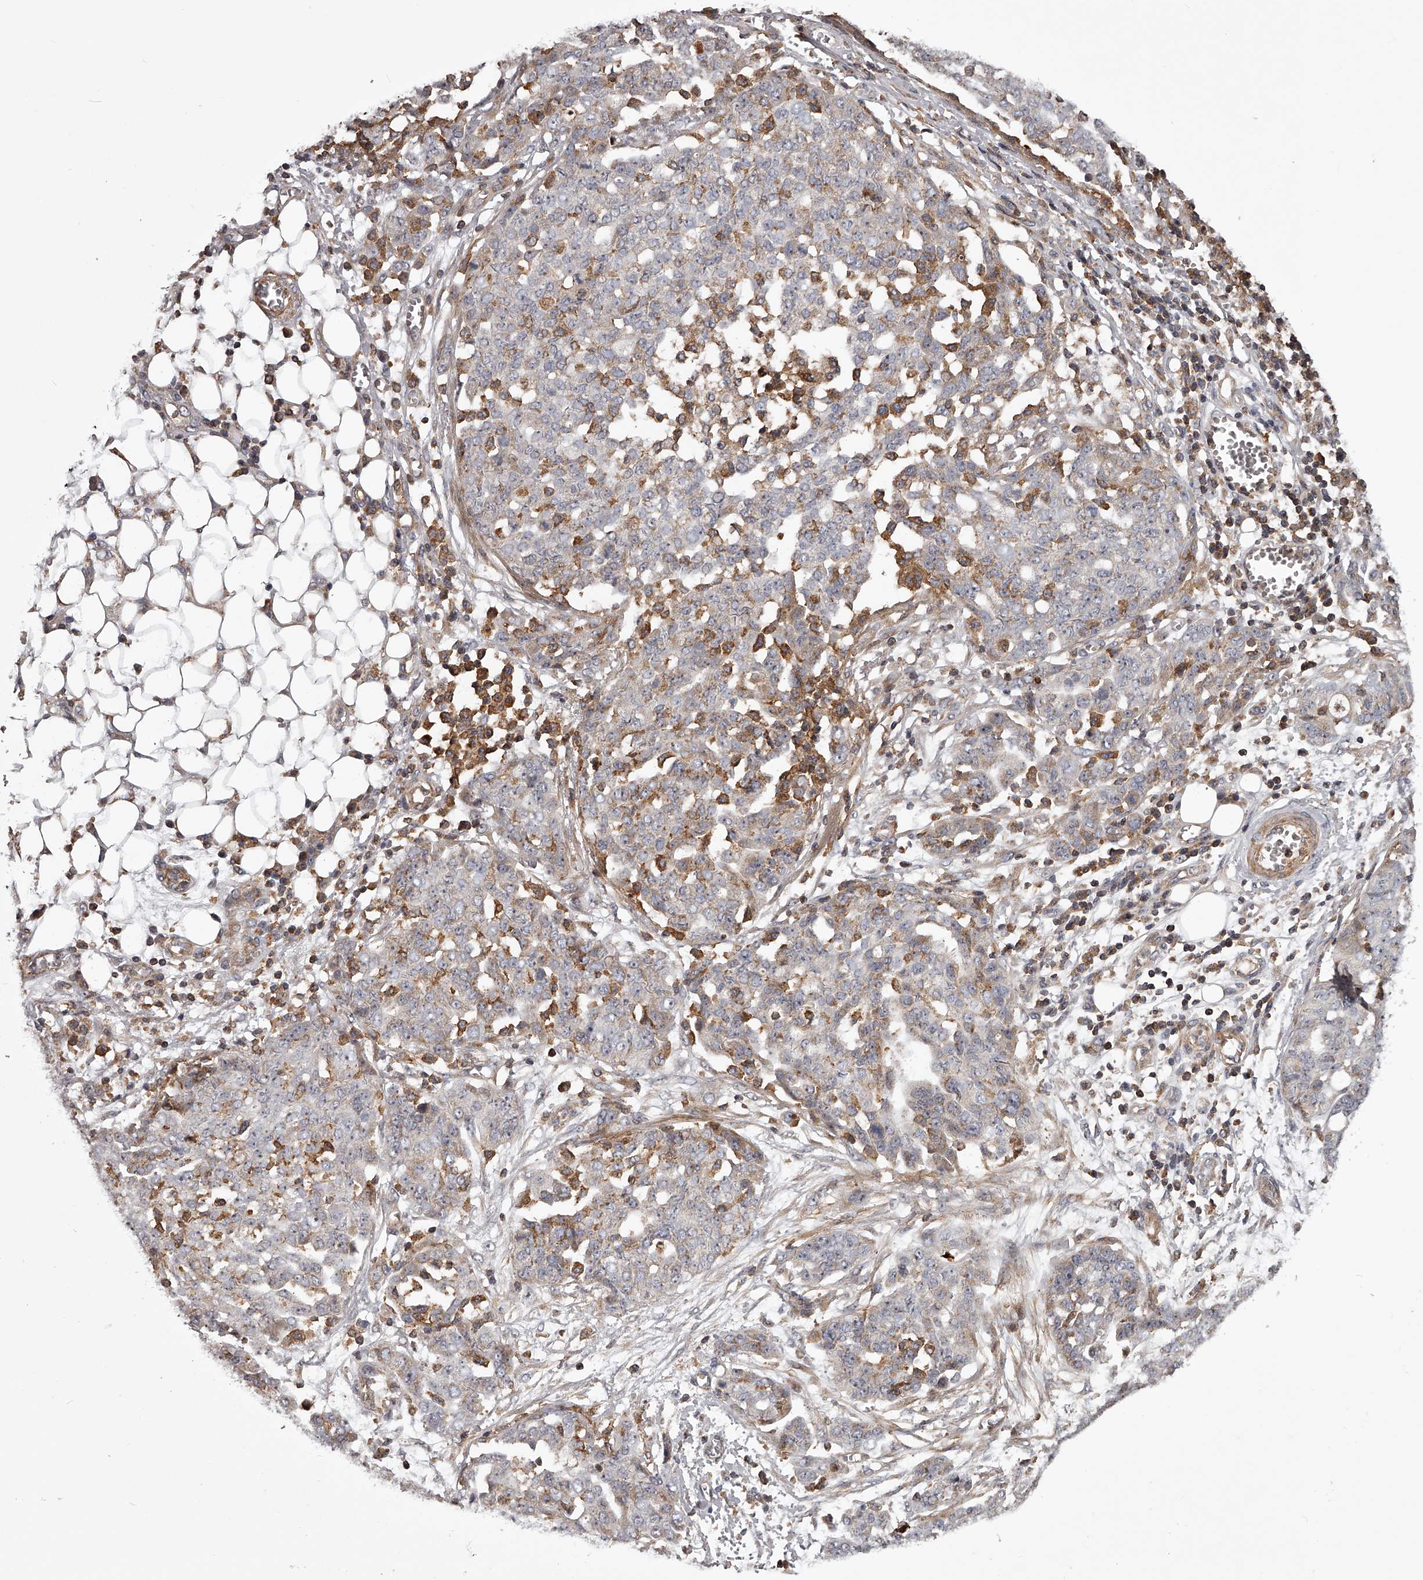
{"staining": {"intensity": "moderate", "quantity": "<25%", "location": "cytoplasmic/membranous"}, "tissue": "ovarian cancer", "cell_type": "Tumor cells", "image_type": "cancer", "snomed": [{"axis": "morphology", "description": "Cystadenocarcinoma, serous, NOS"}, {"axis": "topography", "description": "Soft tissue"}, {"axis": "topography", "description": "Ovary"}], "caption": "Protein analysis of ovarian cancer (serous cystadenocarcinoma) tissue shows moderate cytoplasmic/membranous staining in approximately <25% of tumor cells.", "gene": "RRP36", "patient": {"sex": "female", "age": 57}}